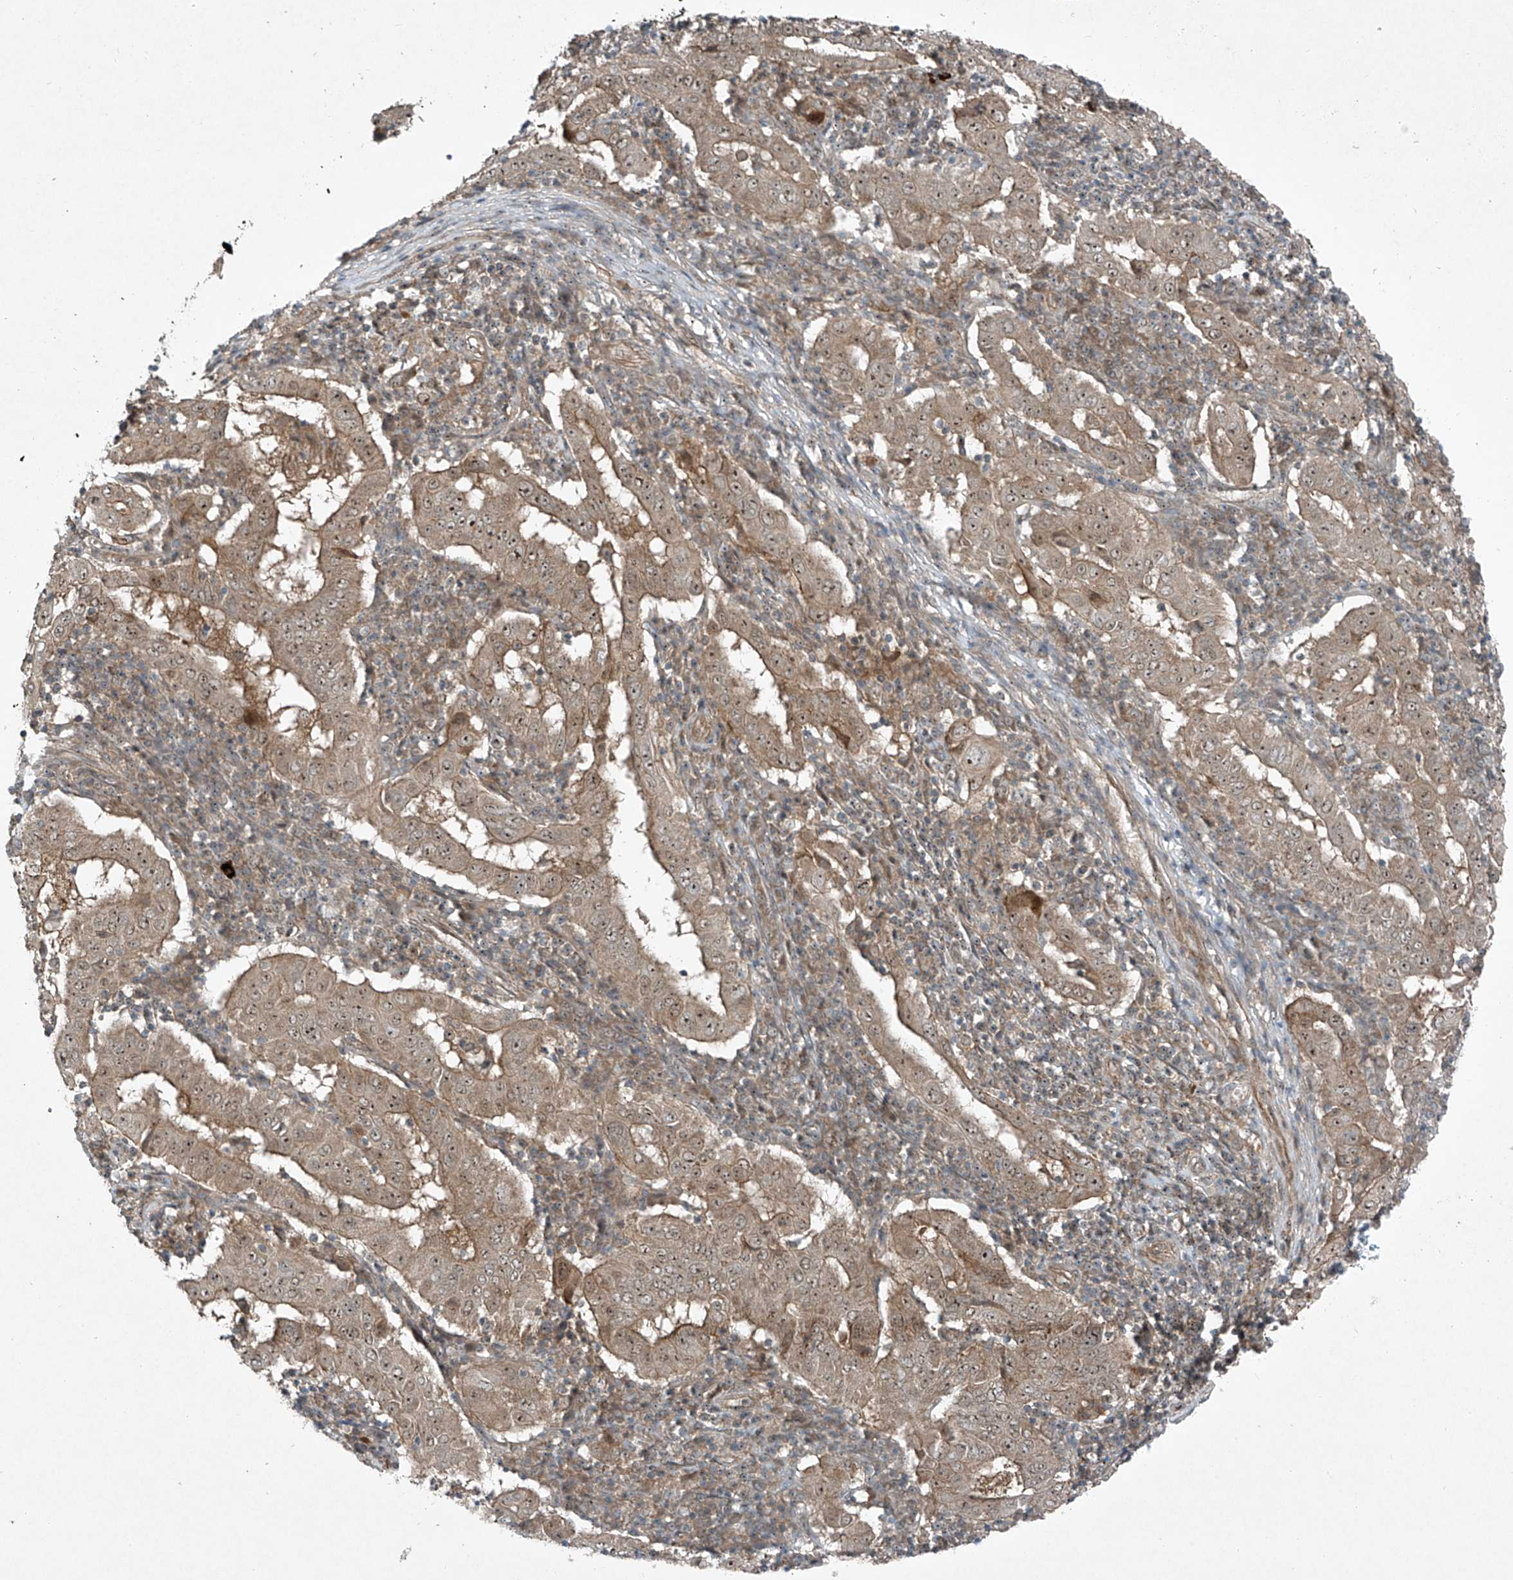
{"staining": {"intensity": "weak", "quantity": ">75%", "location": "cytoplasmic/membranous,nuclear"}, "tissue": "pancreatic cancer", "cell_type": "Tumor cells", "image_type": "cancer", "snomed": [{"axis": "morphology", "description": "Adenocarcinoma, NOS"}, {"axis": "topography", "description": "Pancreas"}], "caption": "Tumor cells show low levels of weak cytoplasmic/membranous and nuclear staining in about >75% of cells in human pancreatic cancer.", "gene": "PPCS", "patient": {"sex": "male", "age": 63}}